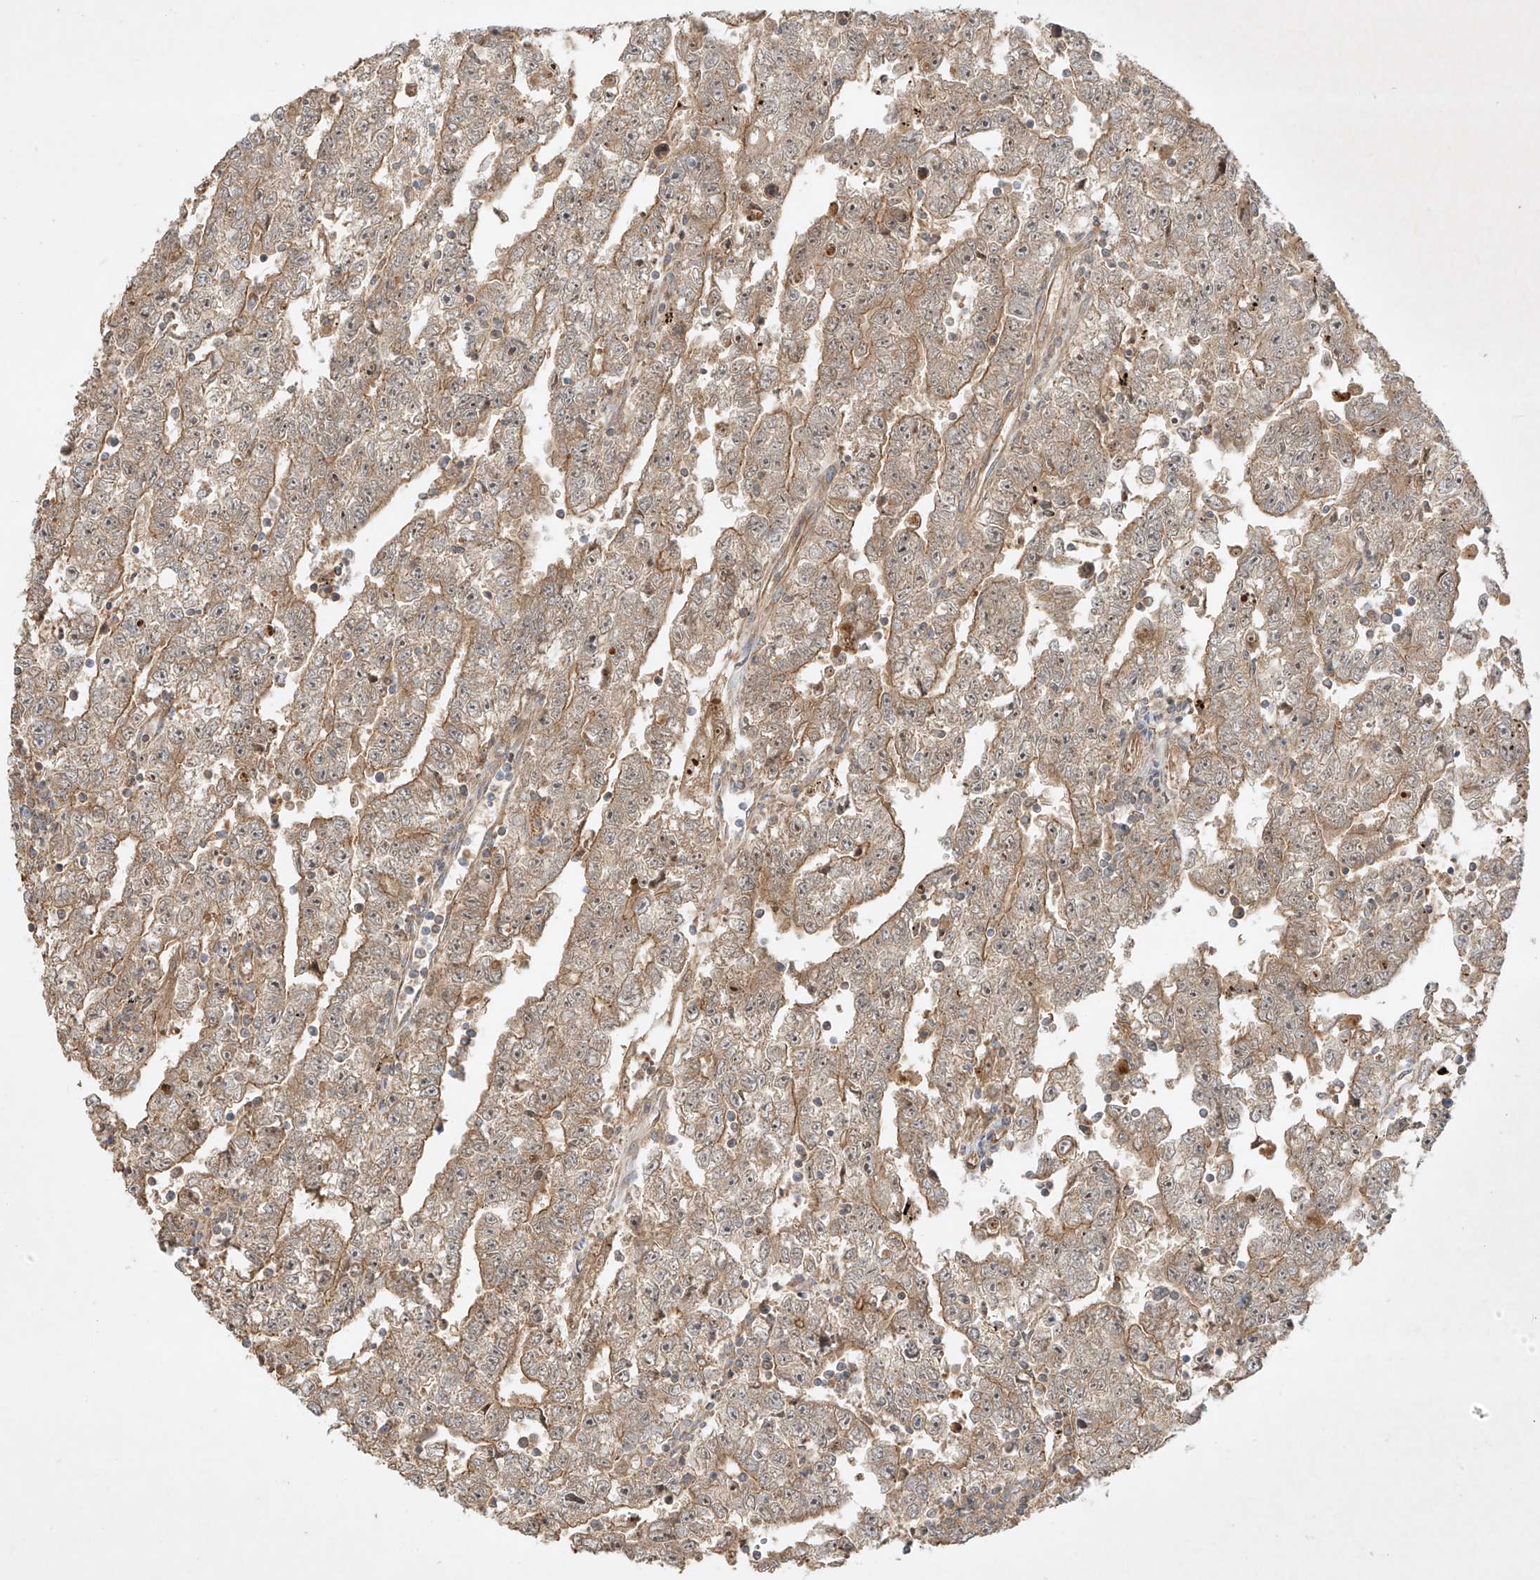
{"staining": {"intensity": "weak", "quantity": "<25%", "location": "cytoplasmic/membranous"}, "tissue": "testis cancer", "cell_type": "Tumor cells", "image_type": "cancer", "snomed": [{"axis": "morphology", "description": "Carcinoma, Embryonal, NOS"}, {"axis": "topography", "description": "Testis"}], "caption": "DAB immunohistochemical staining of testis cancer (embryonal carcinoma) shows no significant positivity in tumor cells.", "gene": "KPNA7", "patient": {"sex": "male", "age": 25}}